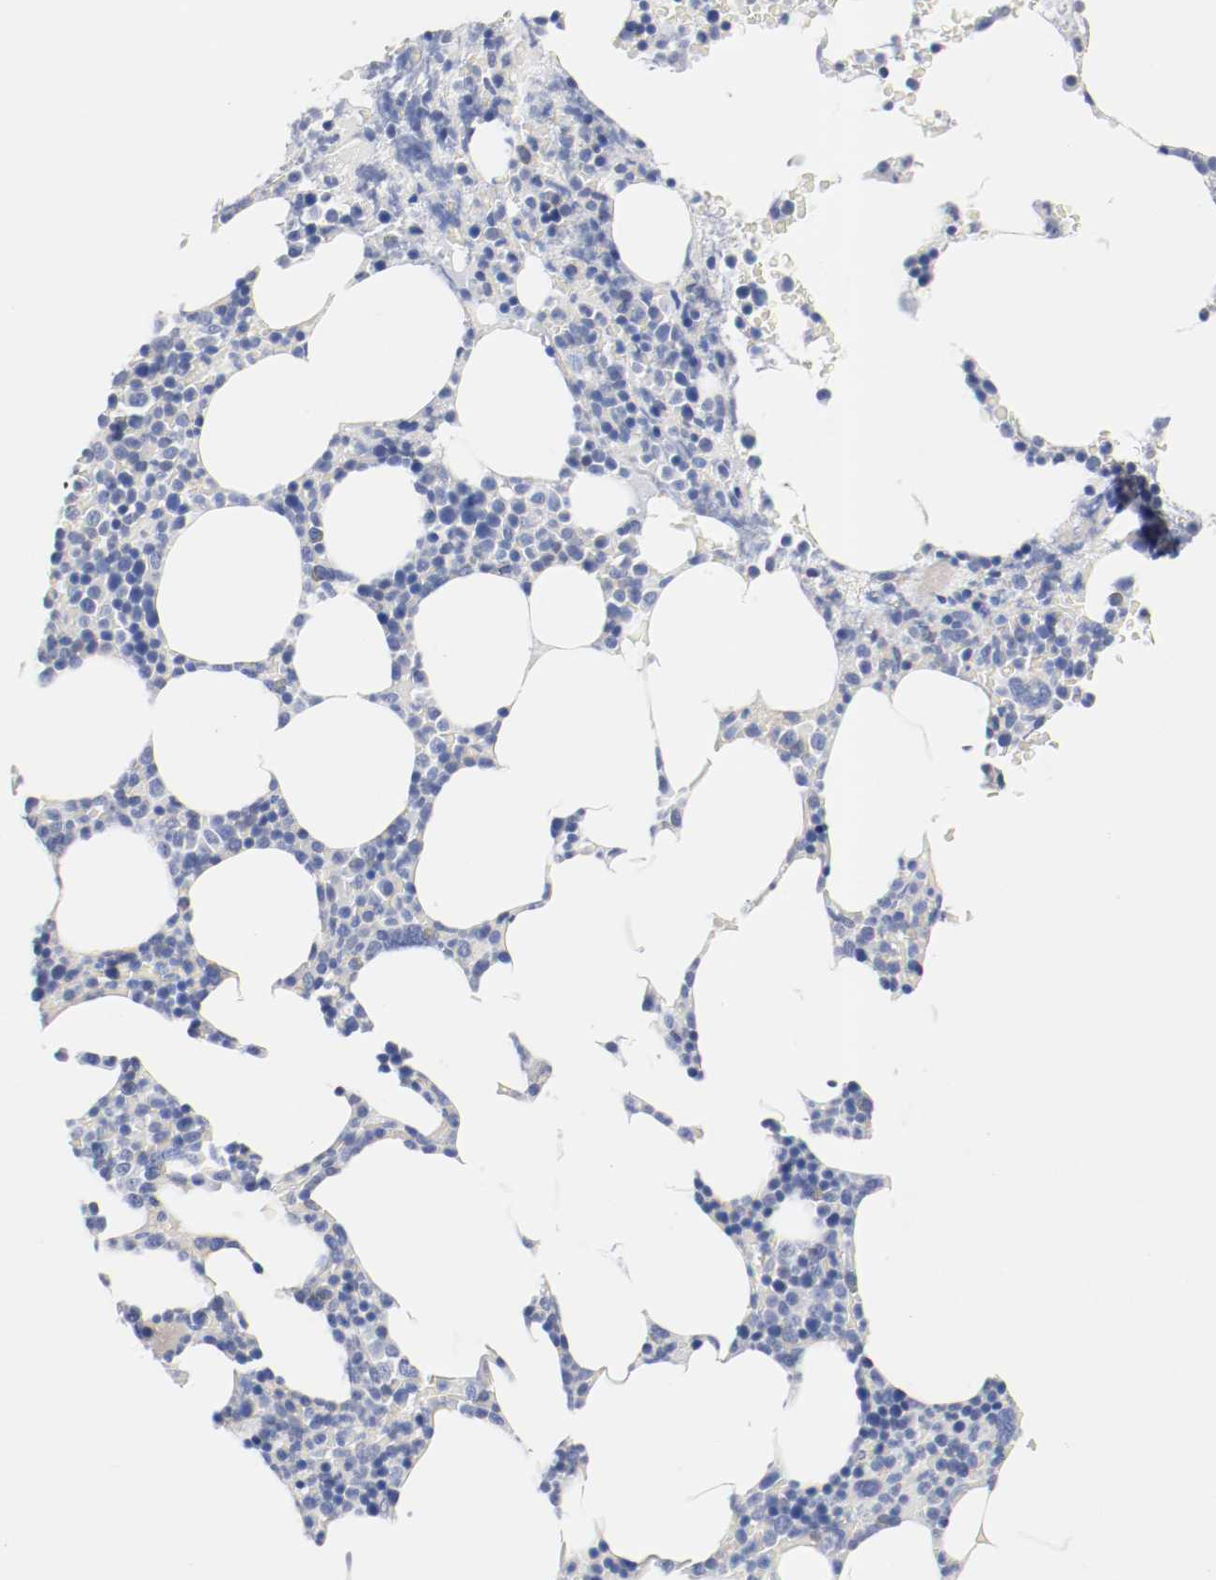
{"staining": {"intensity": "negative", "quantity": "none", "location": "none"}, "tissue": "bone marrow", "cell_type": "Hematopoietic cells", "image_type": "normal", "snomed": [{"axis": "morphology", "description": "Normal tissue, NOS"}, {"axis": "topography", "description": "Bone marrow"}], "caption": "The photomicrograph shows no staining of hematopoietic cells in normal bone marrow. The staining is performed using DAB (3,3'-diaminobenzidine) brown chromogen with nuclei counter-stained in using hematoxylin.", "gene": "FGFBP1", "patient": {"sex": "female", "age": 66}}